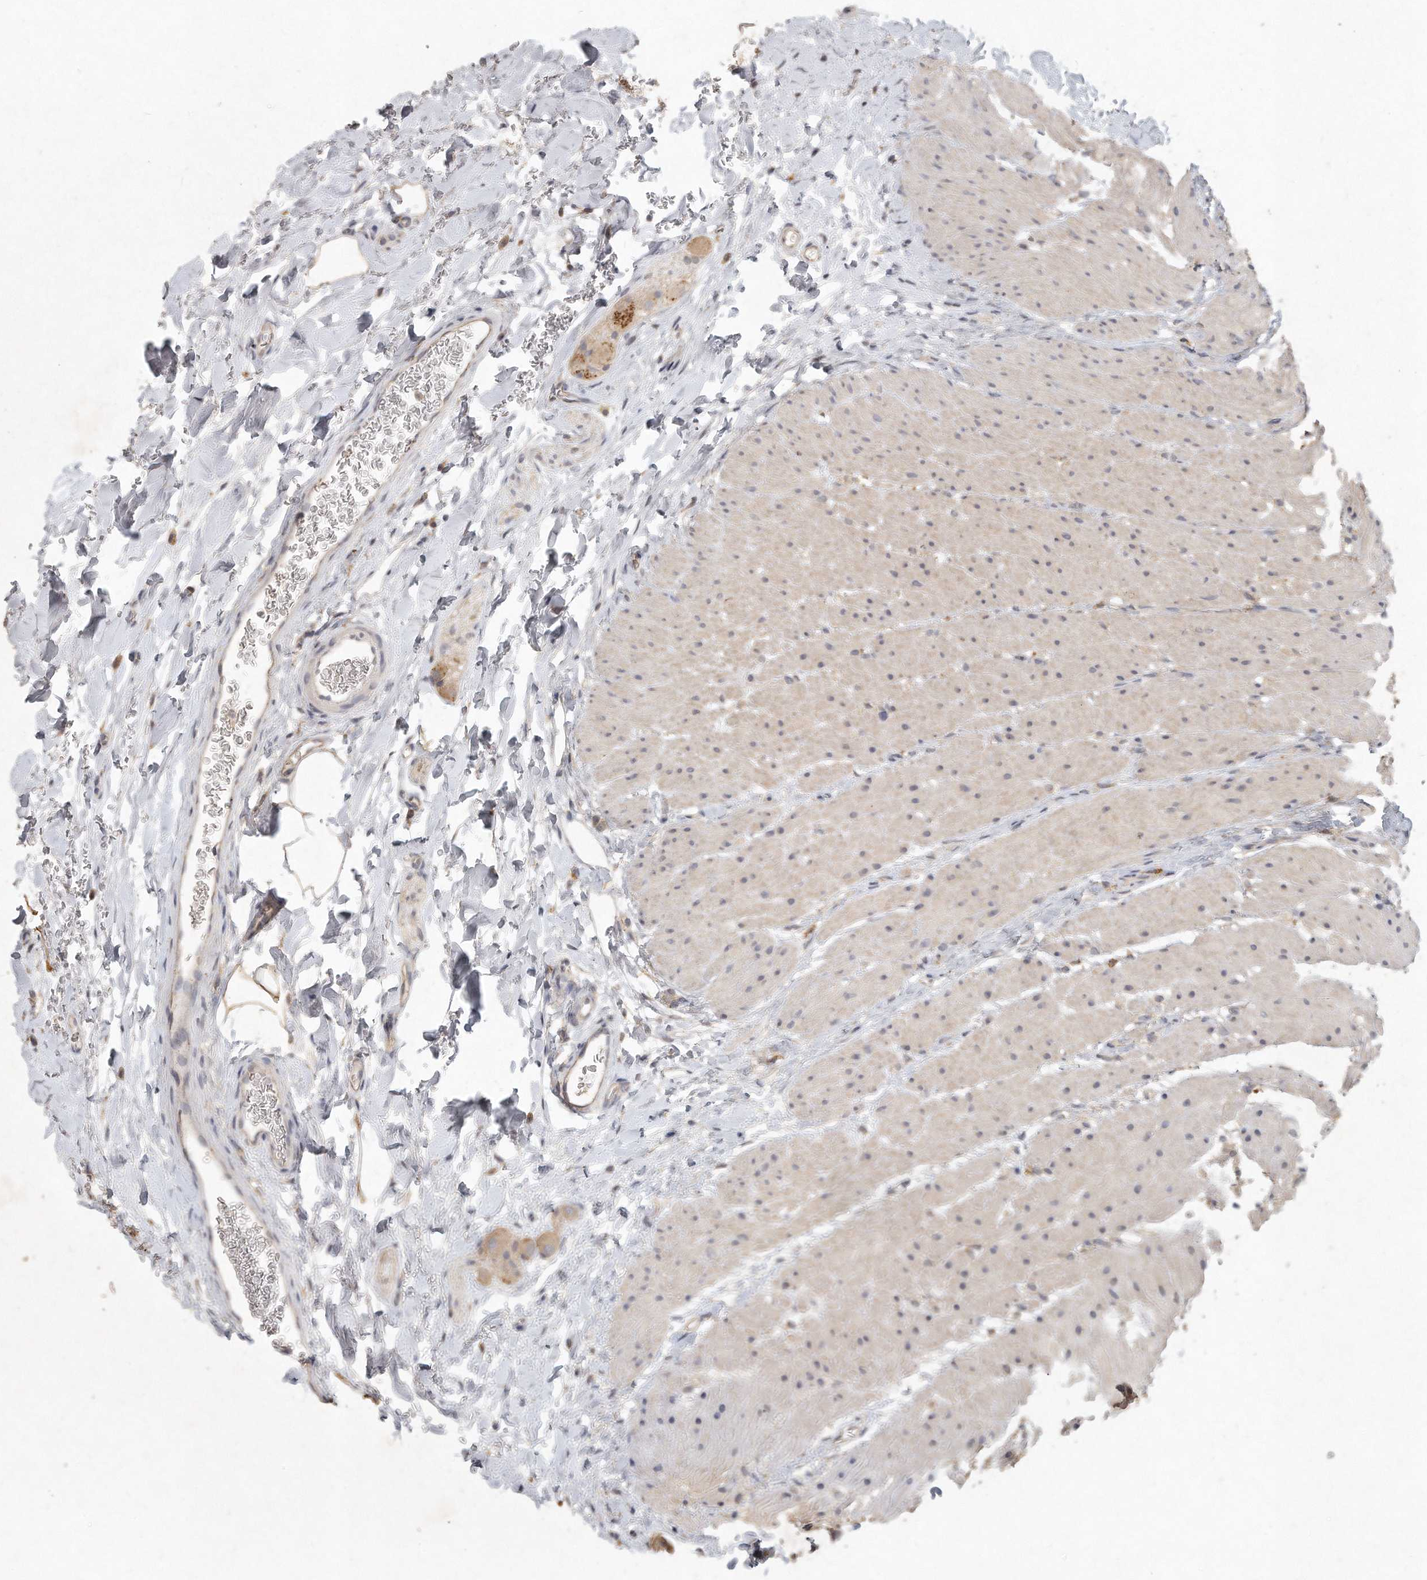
{"staining": {"intensity": "weak", "quantity": "25%-75%", "location": "cytoplasmic/membranous"}, "tissue": "colon", "cell_type": "Endothelial cells", "image_type": "normal", "snomed": [{"axis": "morphology", "description": "Normal tissue, NOS"}, {"axis": "topography", "description": "Colon"}], "caption": "Immunohistochemical staining of normal colon shows weak cytoplasmic/membranous protein positivity in about 25%-75% of endothelial cells. (DAB (3,3'-diaminobenzidine) IHC, brown staining for protein, blue staining for nuclei).", "gene": "LGALS8", "patient": {"sex": "female", "age": 62}}